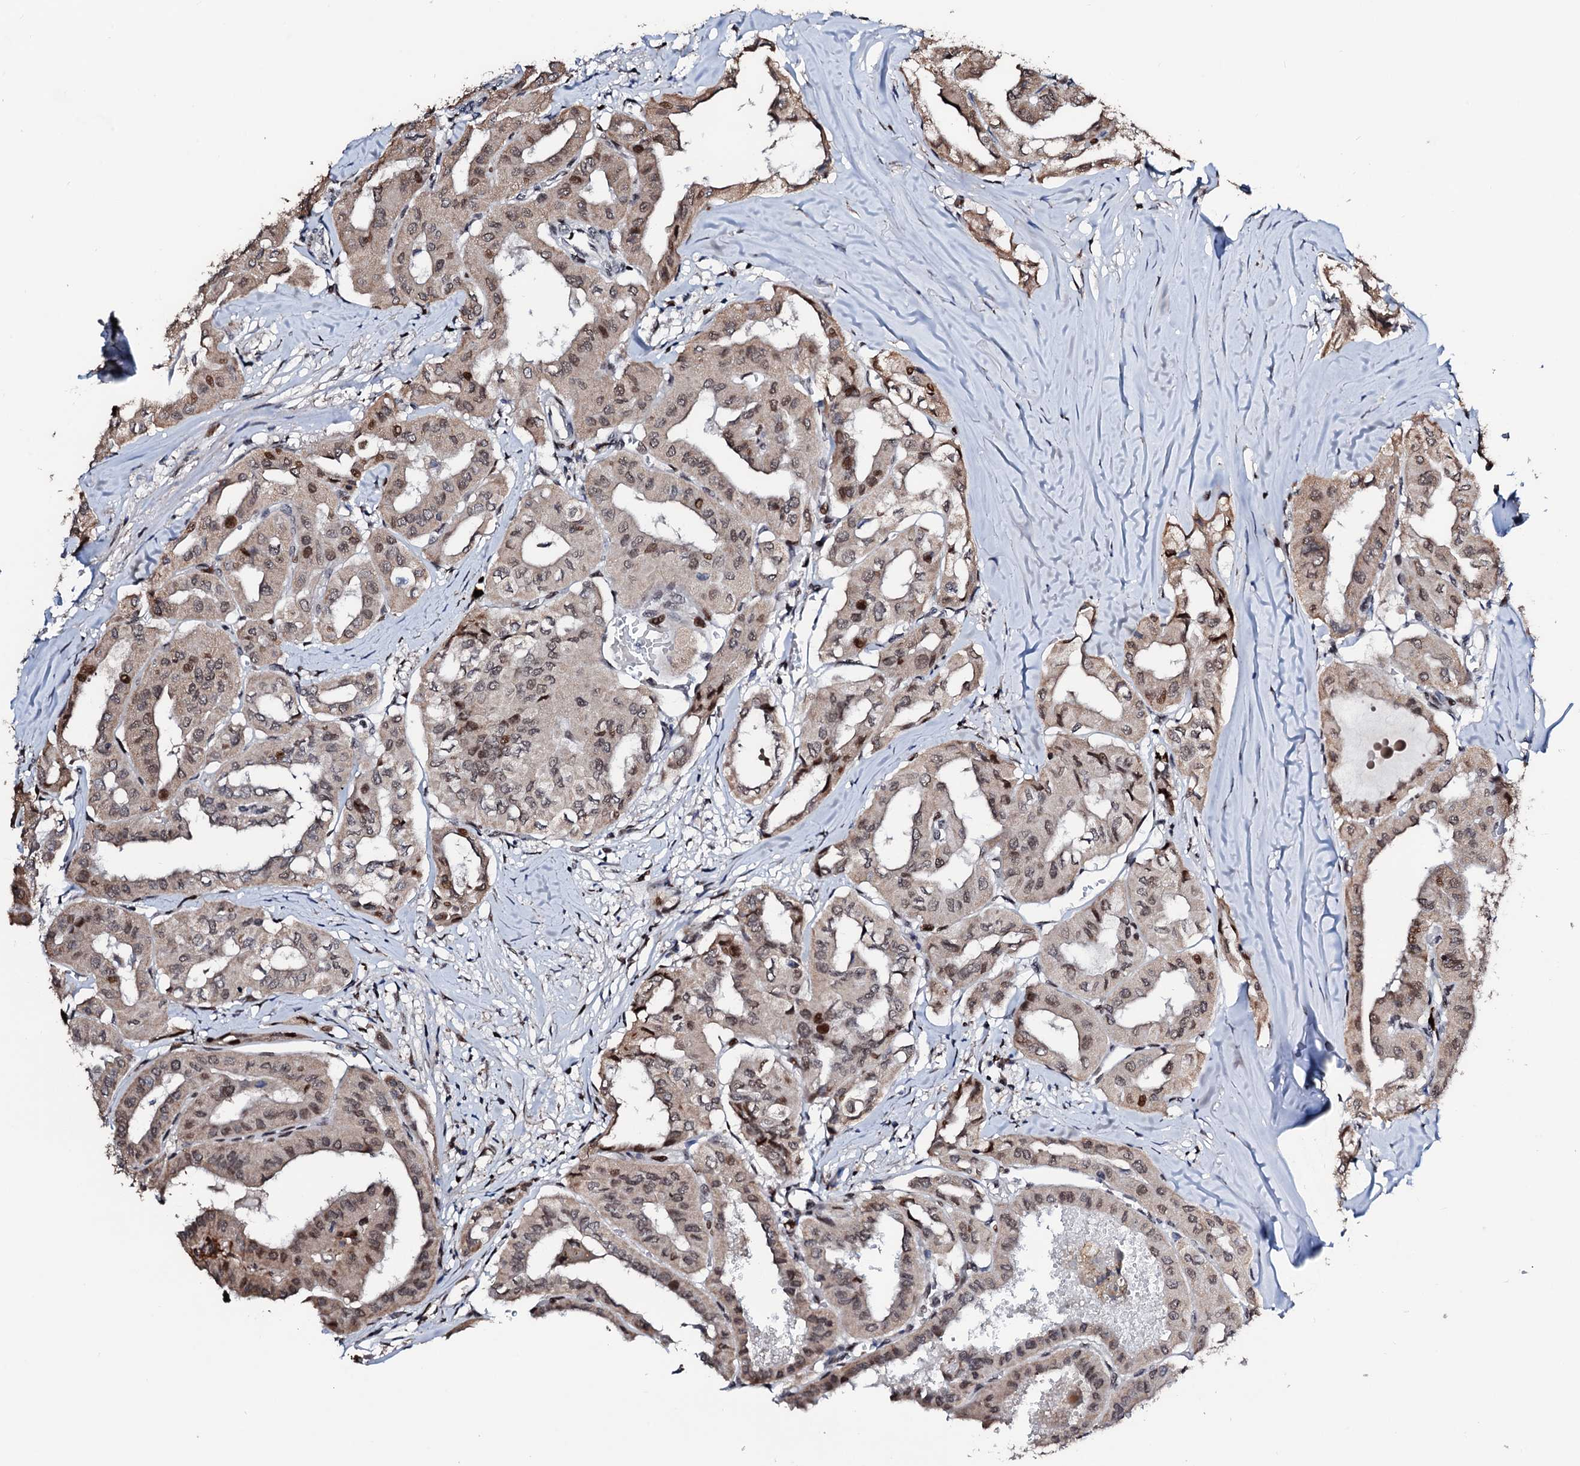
{"staining": {"intensity": "moderate", "quantity": ">75%", "location": "cytoplasmic/membranous,nuclear"}, "tissue": "thyroid cancer", "cell_type": "Tumor cells", "image_type": "cancer", "snomed": [{"axis": "morphology", "description": "Papillary adenocarcinoma, NOS"}, {"axis": "topography", "description": "Thyroid gland"}], "caption": "Immunohistochemistry (IHC) of human thyroid cancer shows medium levels of moderate cytoplasmic/membranous and nuclear staining in approximately >75% of tumor cells. Using DAB (3,3'-diaminobenzidine) (brown) and hematoxylin (blue) stains, captured at high magnification using brightfield microscopy.", "gene": "KIF18A", "patient": {"sex": "female", "age": 59}}